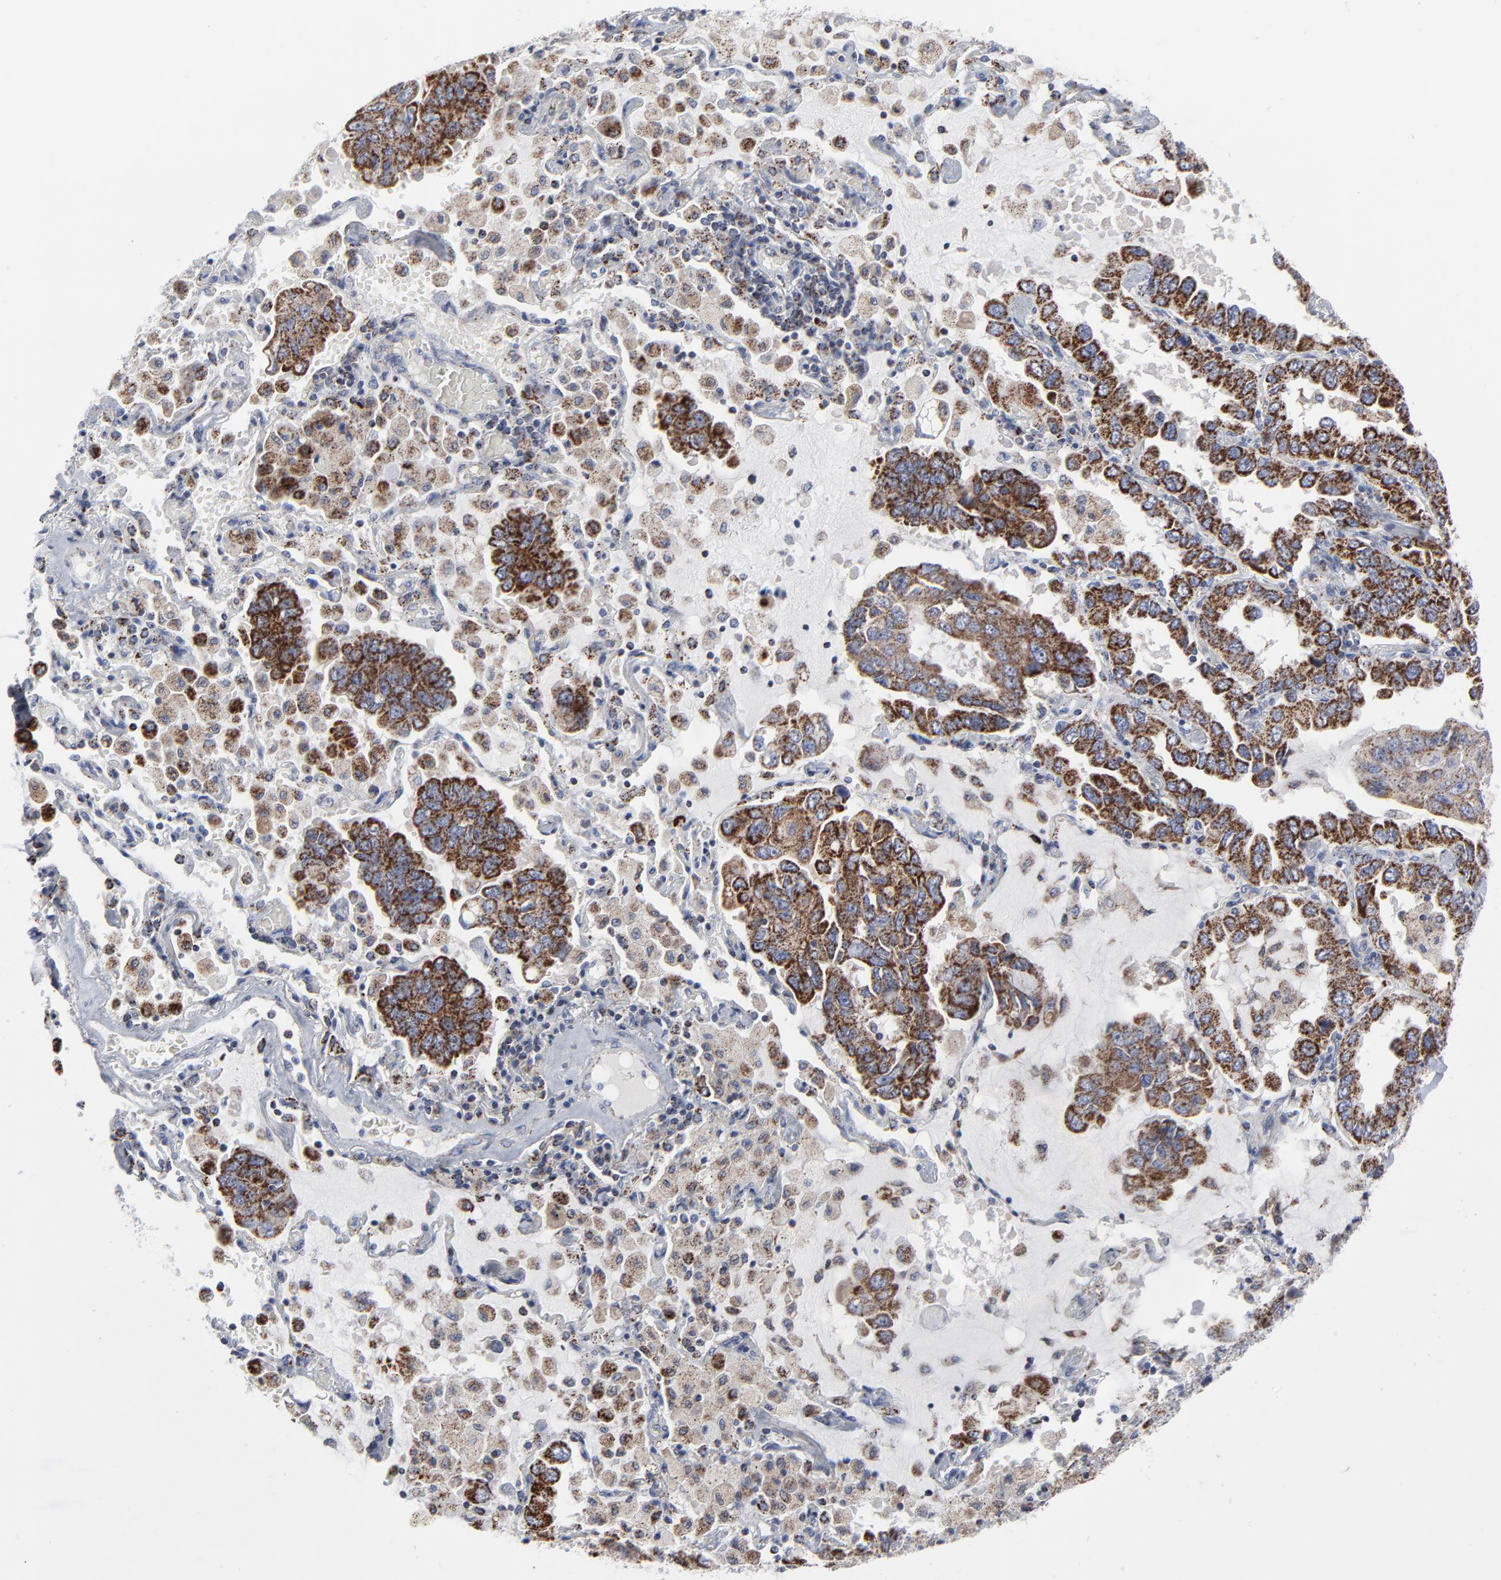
{"staining": {"intensity": "strong", "quantity": ">75%", "location": "cytoplasmic/membranous"}, "tissue": "lung cancer", "cell_type": "Tumor cells", "image_type": "cancer", "snomed": [{"axis": "morphology", "description": "Adenocarcinoma, NOS"}, {"axis": "topography", "description": "Lung"}], "caption": "Strong cytoplasmic/membranous protein expression is appreciated in approximately >75% of tumor cells in lung cancer (adenocarcinoma). The staining is performed using DAB (3,3'-diaminobenzidine) brown chromogen to label protein expression. The nuclei are counter-stained blue using hematoxylin.", "gene": "TXNRD2", "patient": {"sex": "male", "age": 64}}